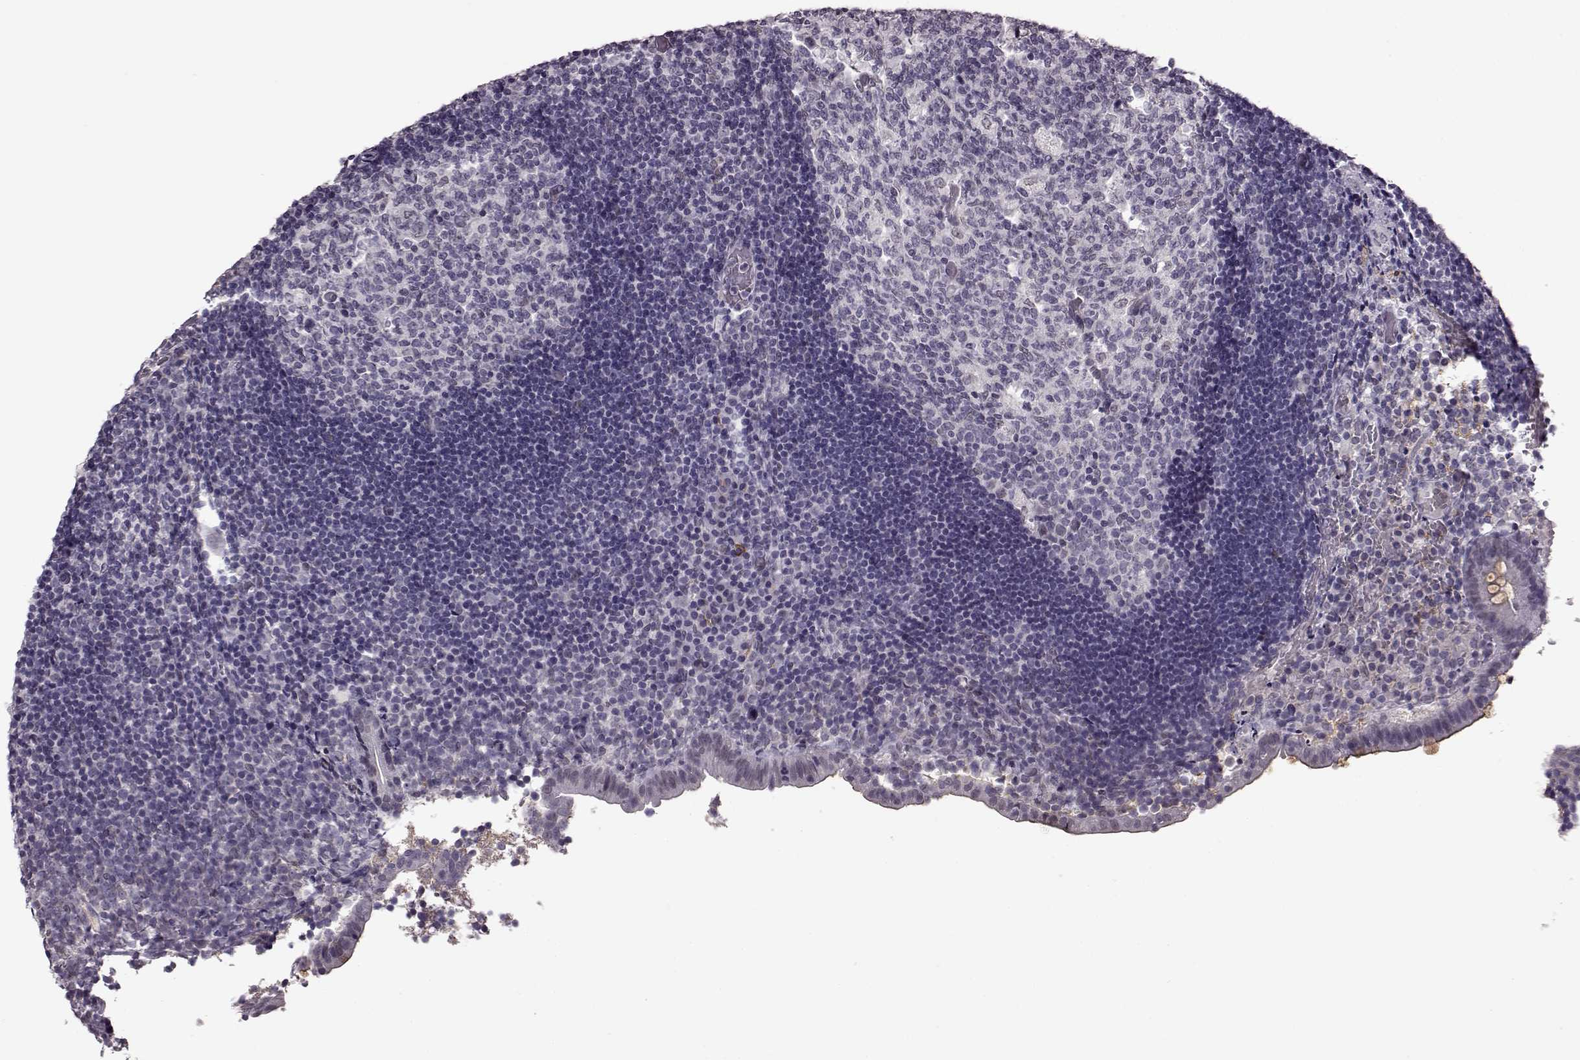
{"staining": {"intensity": "negative", "quantity": "none", "location": "none"}, "tissue": "appendix", "cell_type": "Glandular cells", "image_type": "normal", "snomed": [{"axis": "morphology", "description": "Normal tissue, NOS"}, {"axis": "topography", "description": "Appendix"}], "caption": "The histopathology image displays no significant staining in glandular cells of appendix.", "gene": "STX1A", "patient": {"sex": "female", "age": 32}}